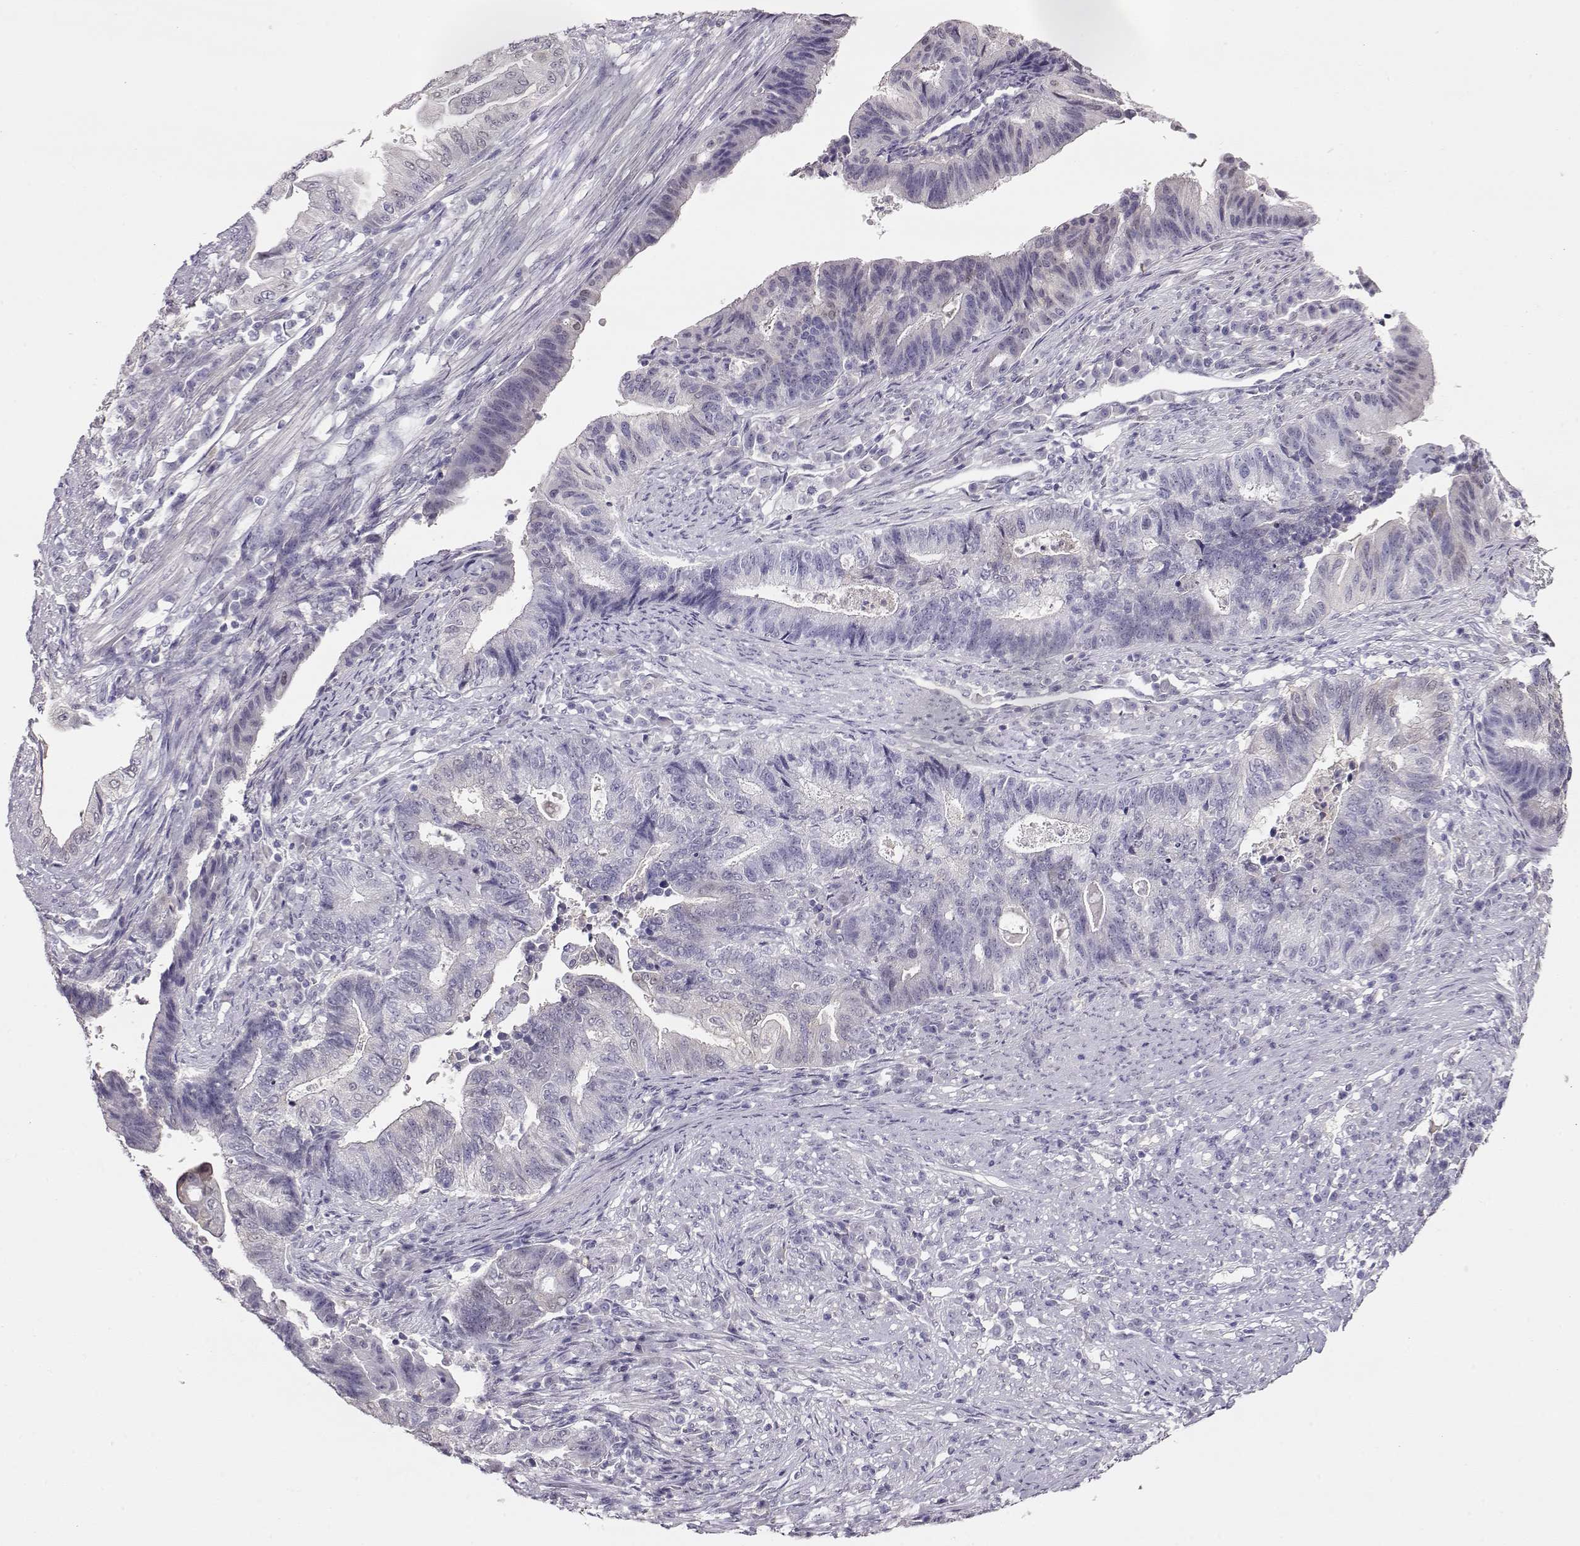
{"staining": {"intensity": "negative", "quantity": "none", "location": "none"}, "tissue": "endometrial cancer", "cell_type": "Tumor cells", "image_type": "cancer", "snomed": [{"axis": "morphology", "description": "Adenocarcinoma, NOS"}, {"axis": "topography", "description": "Uterus"}, {"axis": "topography", "description": "Endometrium"}], "caption": "Photomicrograph shows no protein staining in tumor cells of adenocarcinoma (endometrial) tissue.", "gene": "CCR8", "patient": {"sex": "female", "age": 54}}